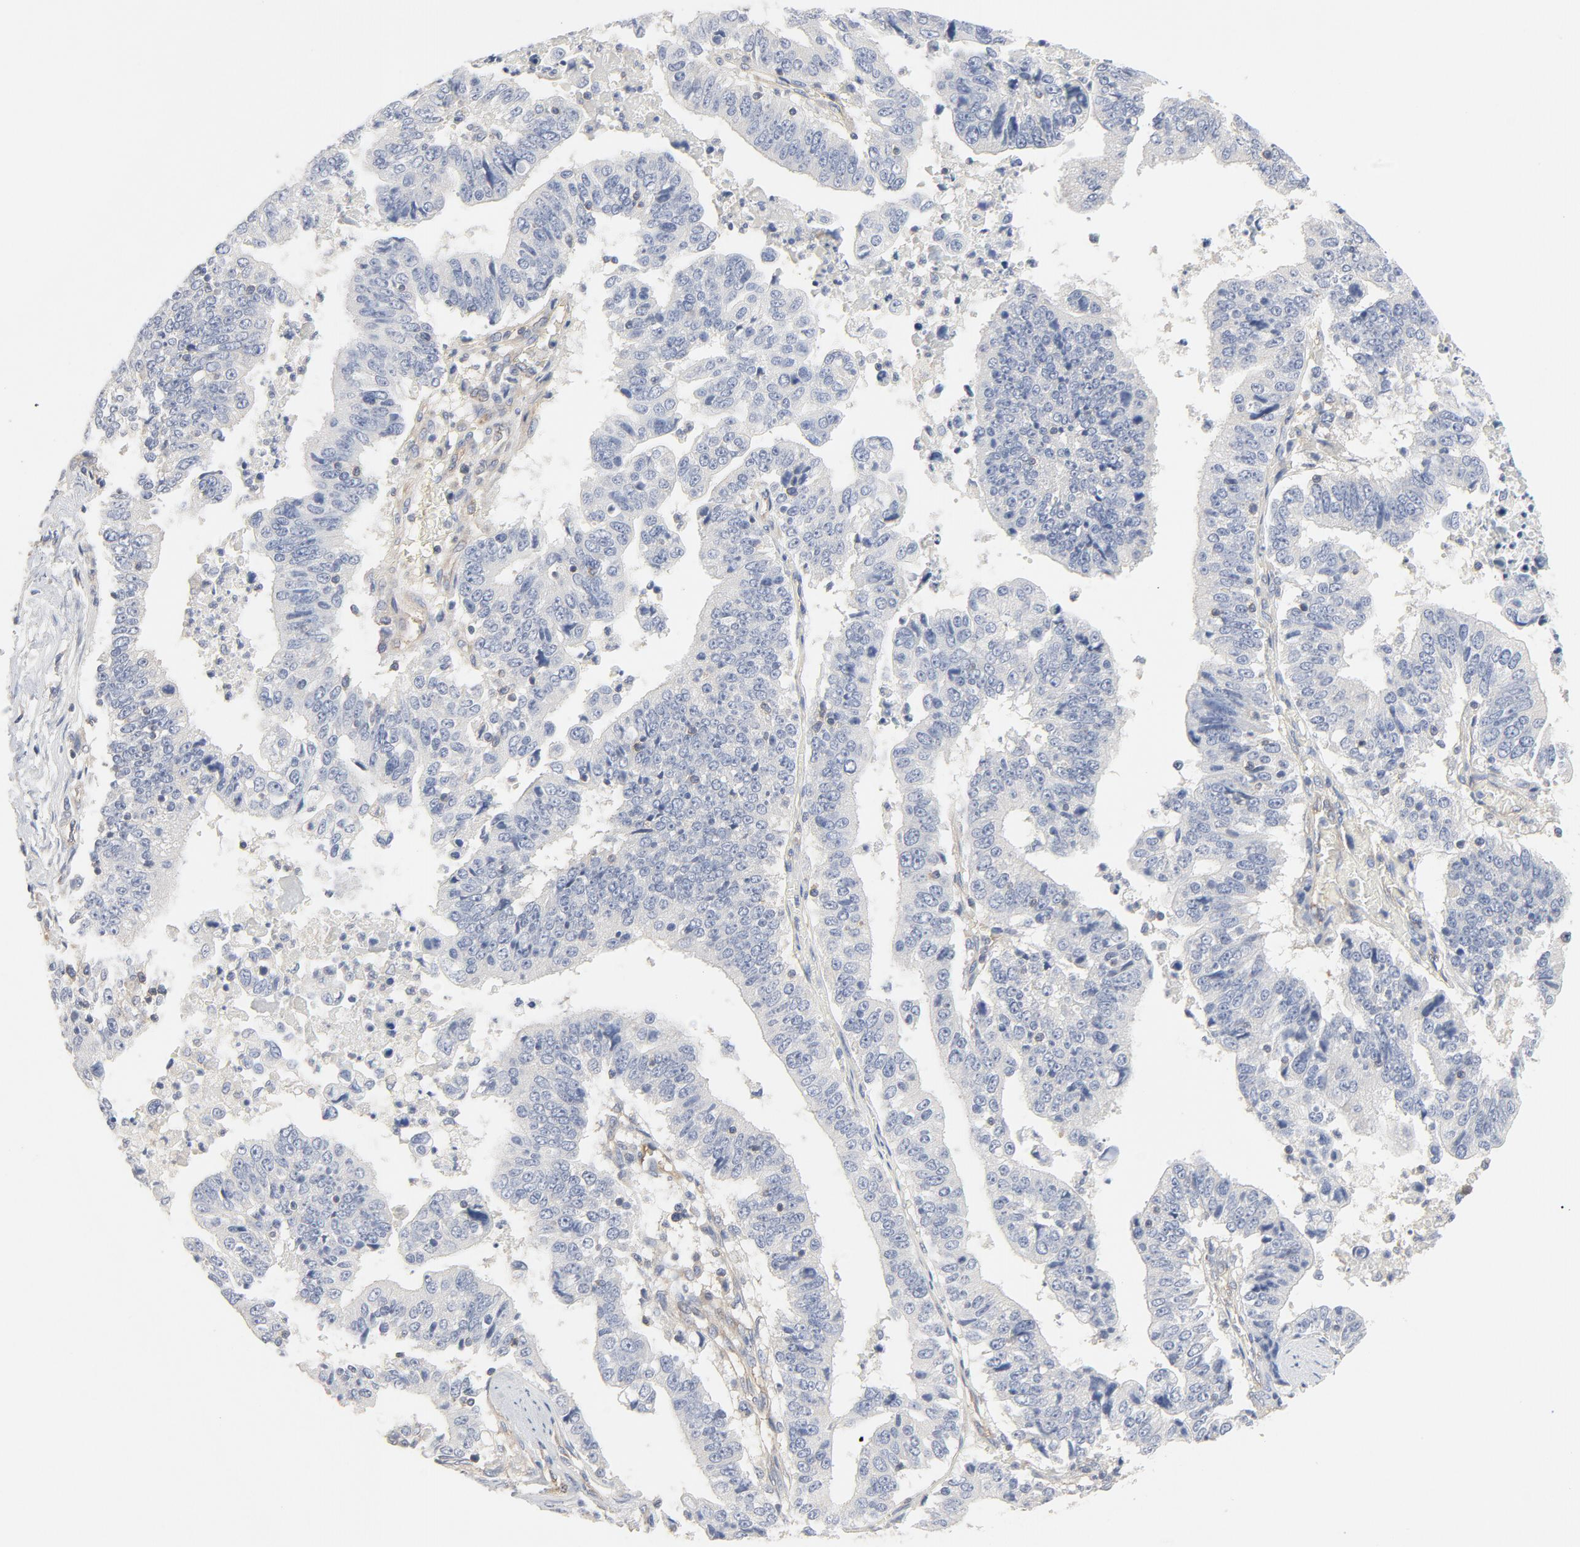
{"staining": {"intensity": "negative", "quantity": "none", "location": "none"}, "tissue": "stomach cancer", "cell_type": "Tumor cells", "image_type": "cancer", "snomed": [{"axis": "morphology", "description": "Adenocarcinoma, NOS"}, {"axis": "topography", "description": "Stomach, upper"}], "caption": "Image shows no protein expression in tumor cells of stomach adenocarcinoma tissue.", "gene": "RABEP1", "patient": {"sex": "female", "age": 50}}